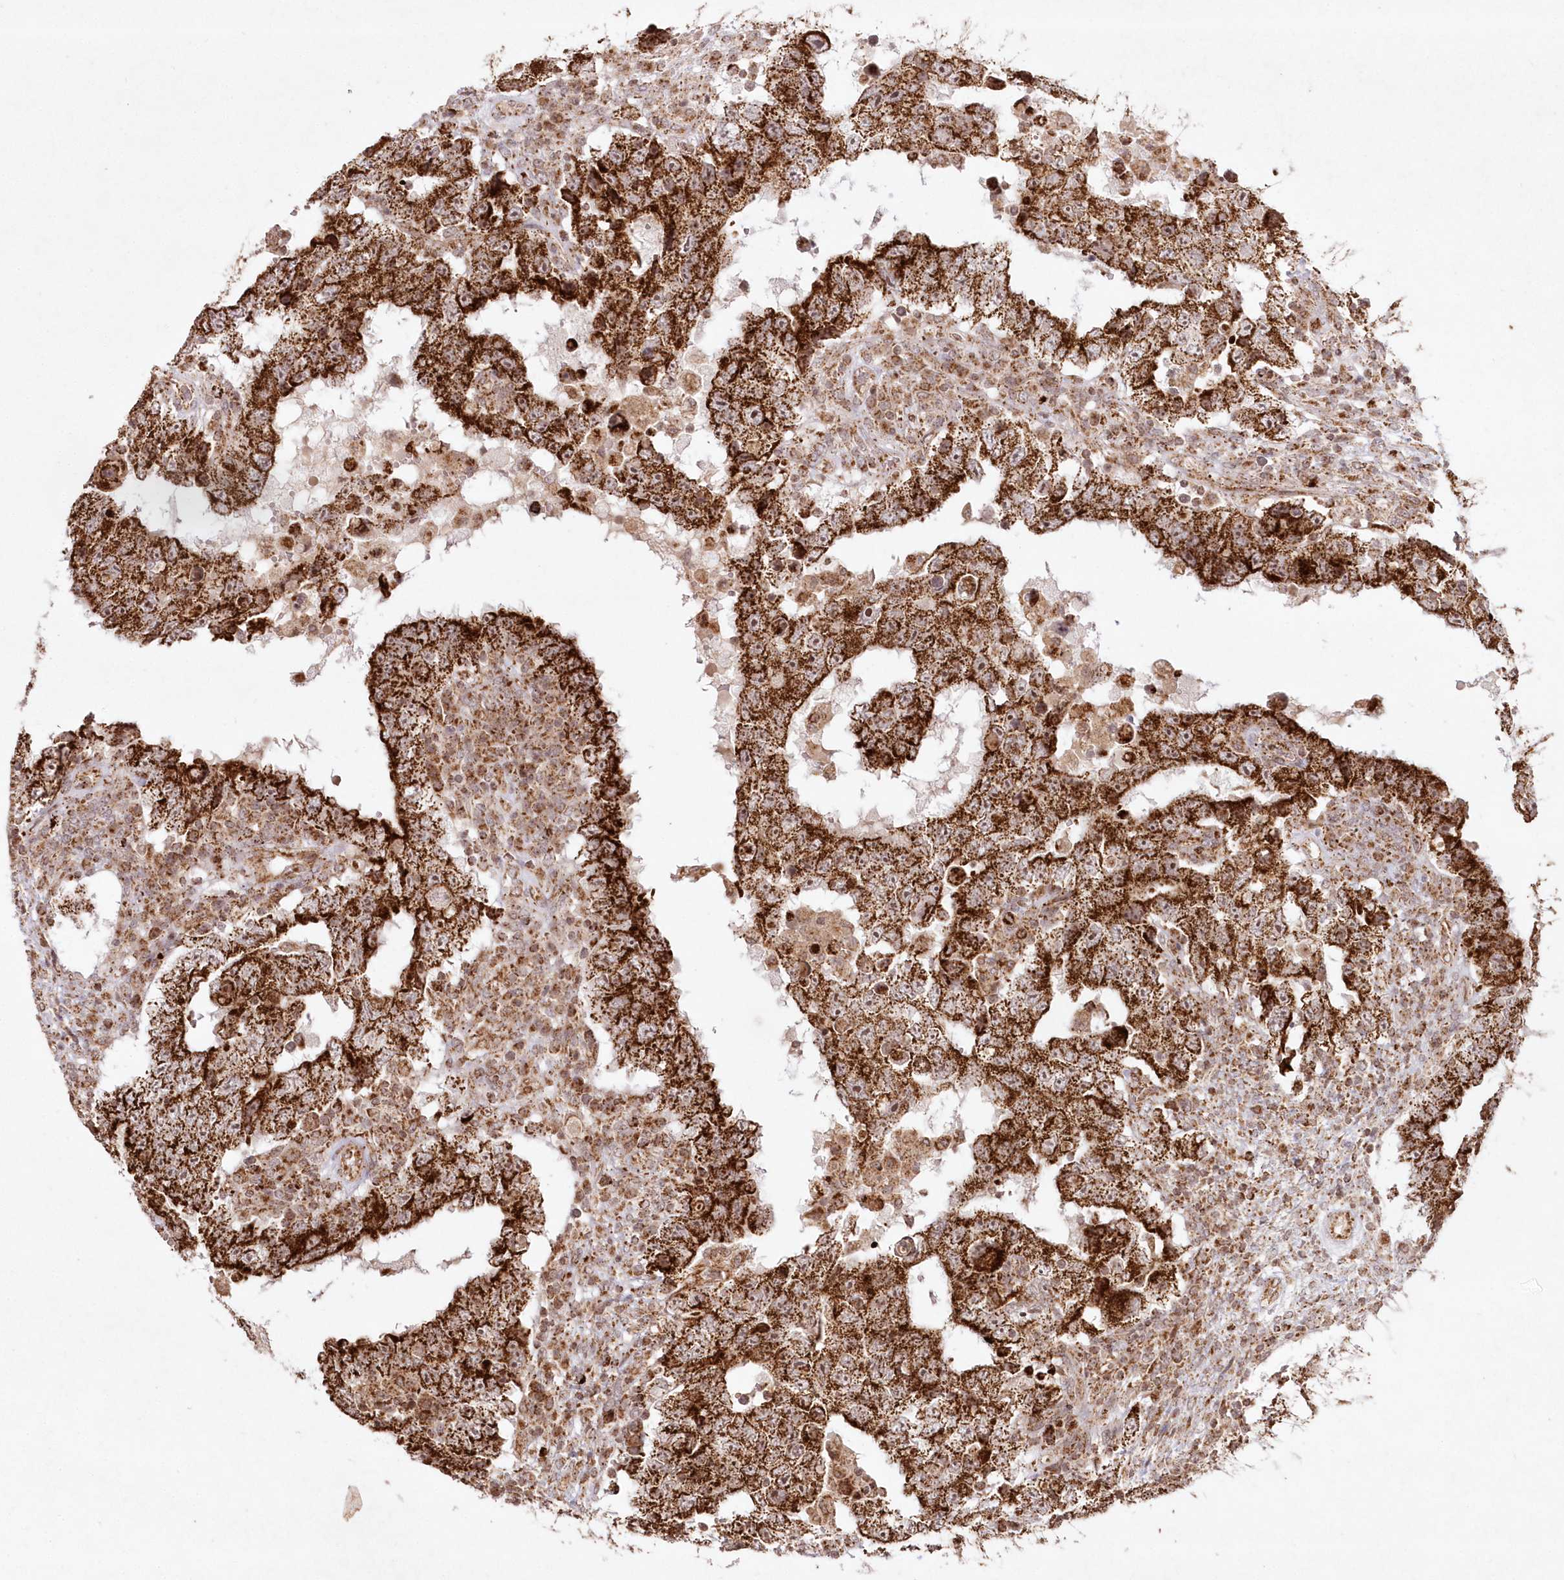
{"staining": {"intensity": "strong", "quantity": ">75%", "location": "cytoplasmic/membranous"}, "tissue": "testis cancer", "cell_type": "Tumor cells", "image_type": "cancer", "snomed": [{"axis": "morphology", "description": "Carcinoma, Embryonal, NOS"}, {"axis": "topography", "description": "Testis"}], "caption": "Testis cancer (embryonal carcinoma) stained with a protein marker demonstrates strong staining in tumor cells.", "gene": "LRPPRC", "patient": {"sex": "male", "age": 26}}